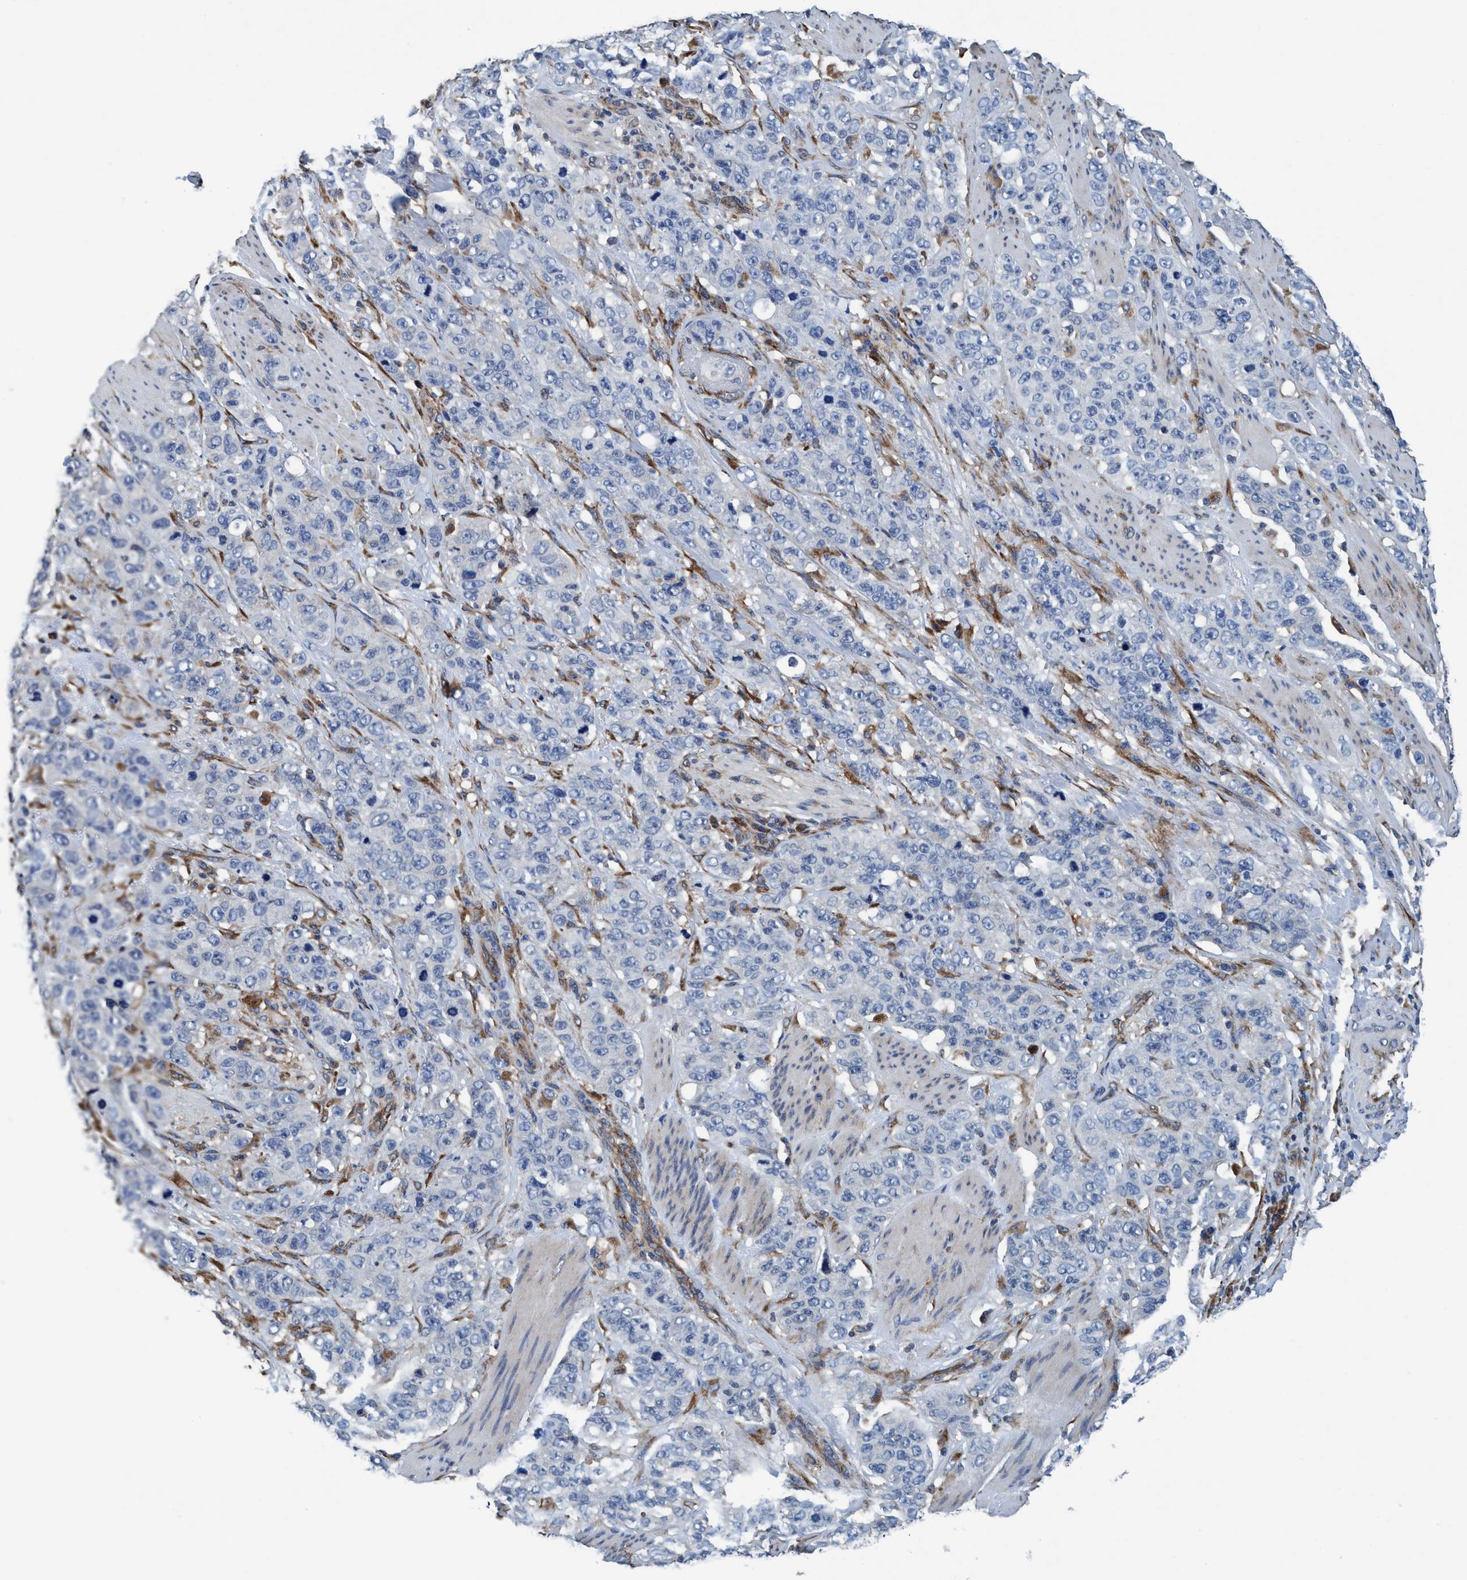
{"staining": {"intensity": "negative", "quantity": "none", "location": "none"}, "tissue": "stomach cancer", "cell_type": "Tumor cells", "image_type": "cancer", "snomed": [{"axis": "morphology", "description": "Adenocarcinoma, NOS"}, {"axis": "topography", "description": "Stomach"}], "caption": "A high-resolution histopathology image shows IHC staining of stomach adenocarcinoma, which reveals no significant expression in tumor cells.", "gene": "ENDOG", "patient": {"sex": "male", "age": 48}}